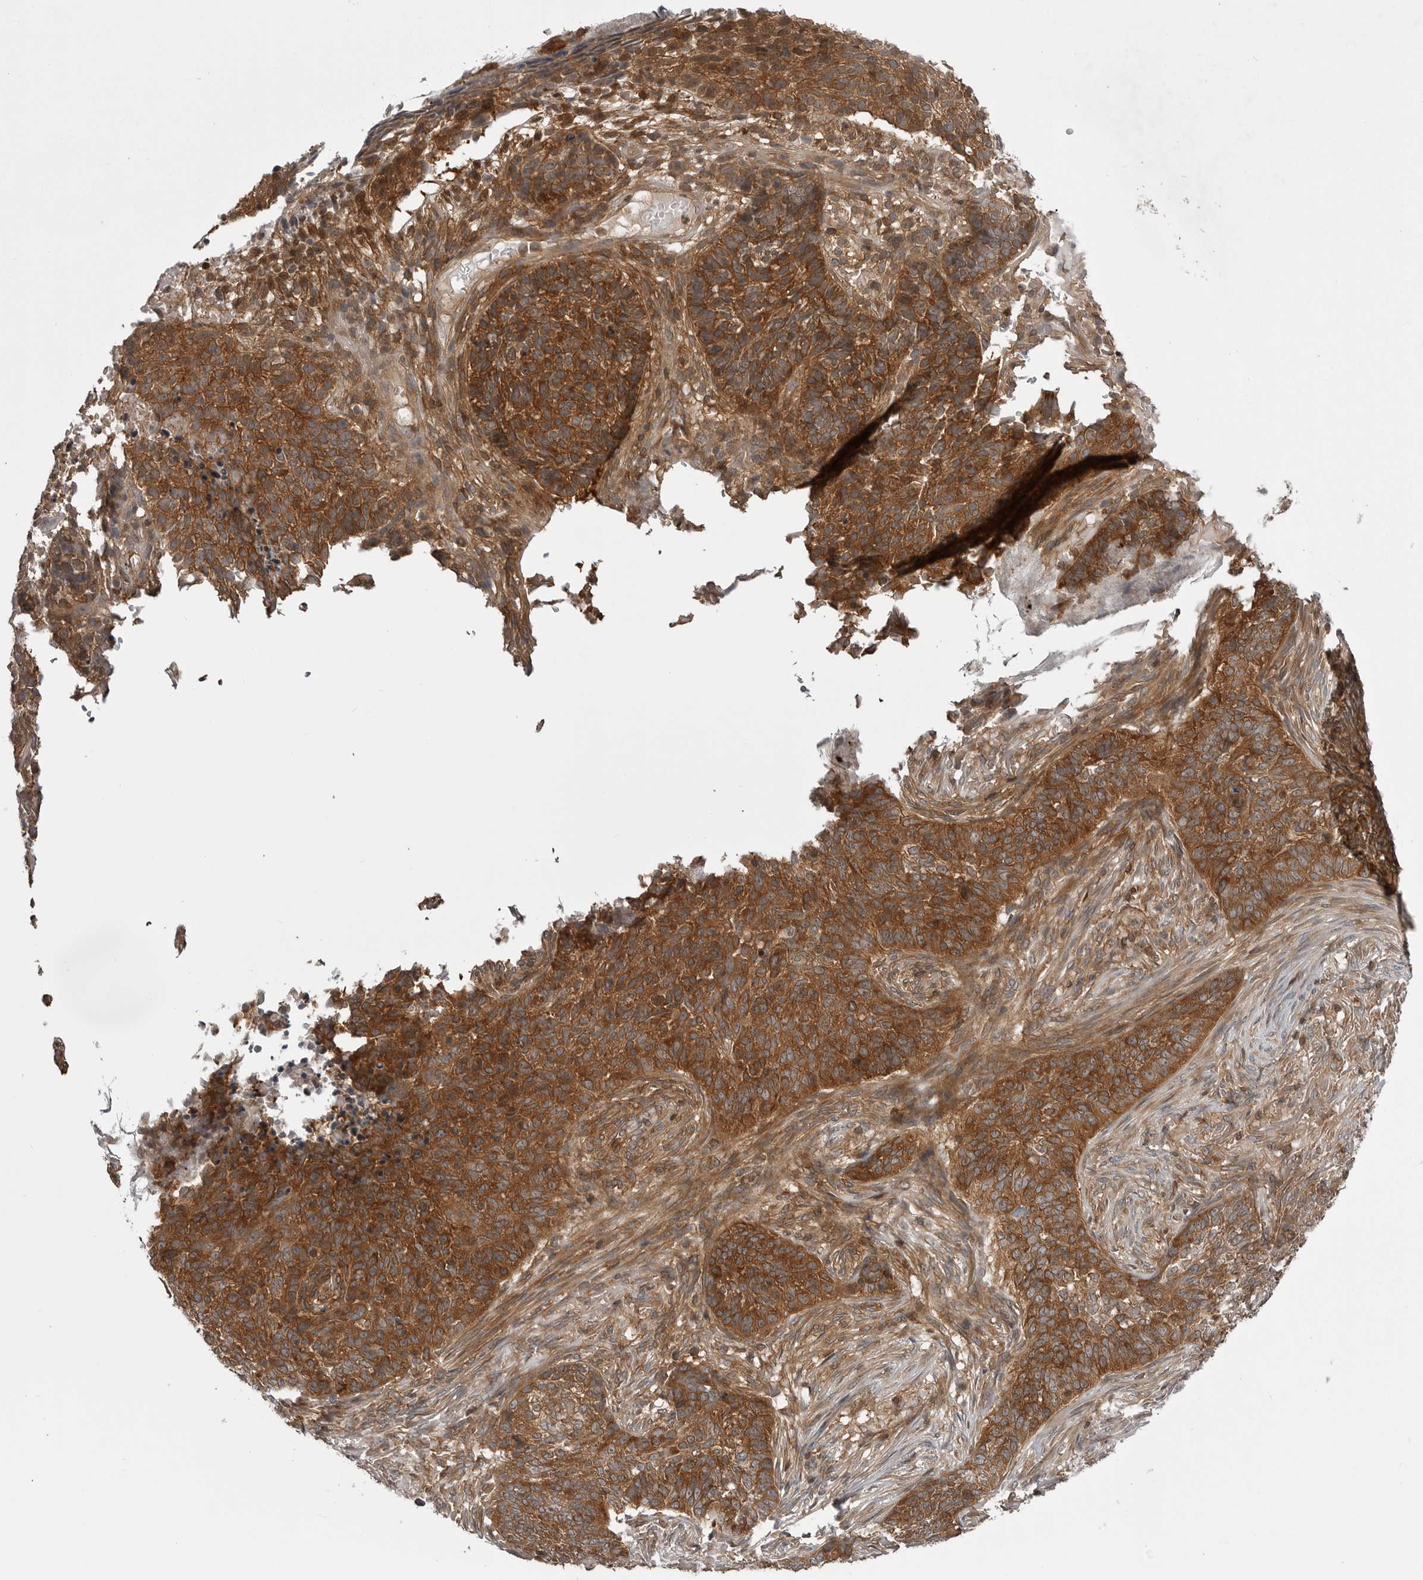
{"staining": {"intensity": "strong", "quantity": ">75%", "location": "cytoplasmic/membranous"}, "tissue": "skin cancer", "cell_type": "Tumor cells", "image_type": "cancer", "snomed": [{"axis": "morphology", "description": "Basal cell carcinoma"}, {"axis": "topography", "description": "Skin"}], "caption": "Brown immunohistochemical staining in skin cancer (basal cell carcinoma) demonstrates strong cytoplasmic/membranous positivity in approximately >75% of tumor cells.", "gene": "STK24", "patient": {"sex": "male", "age": 85}}